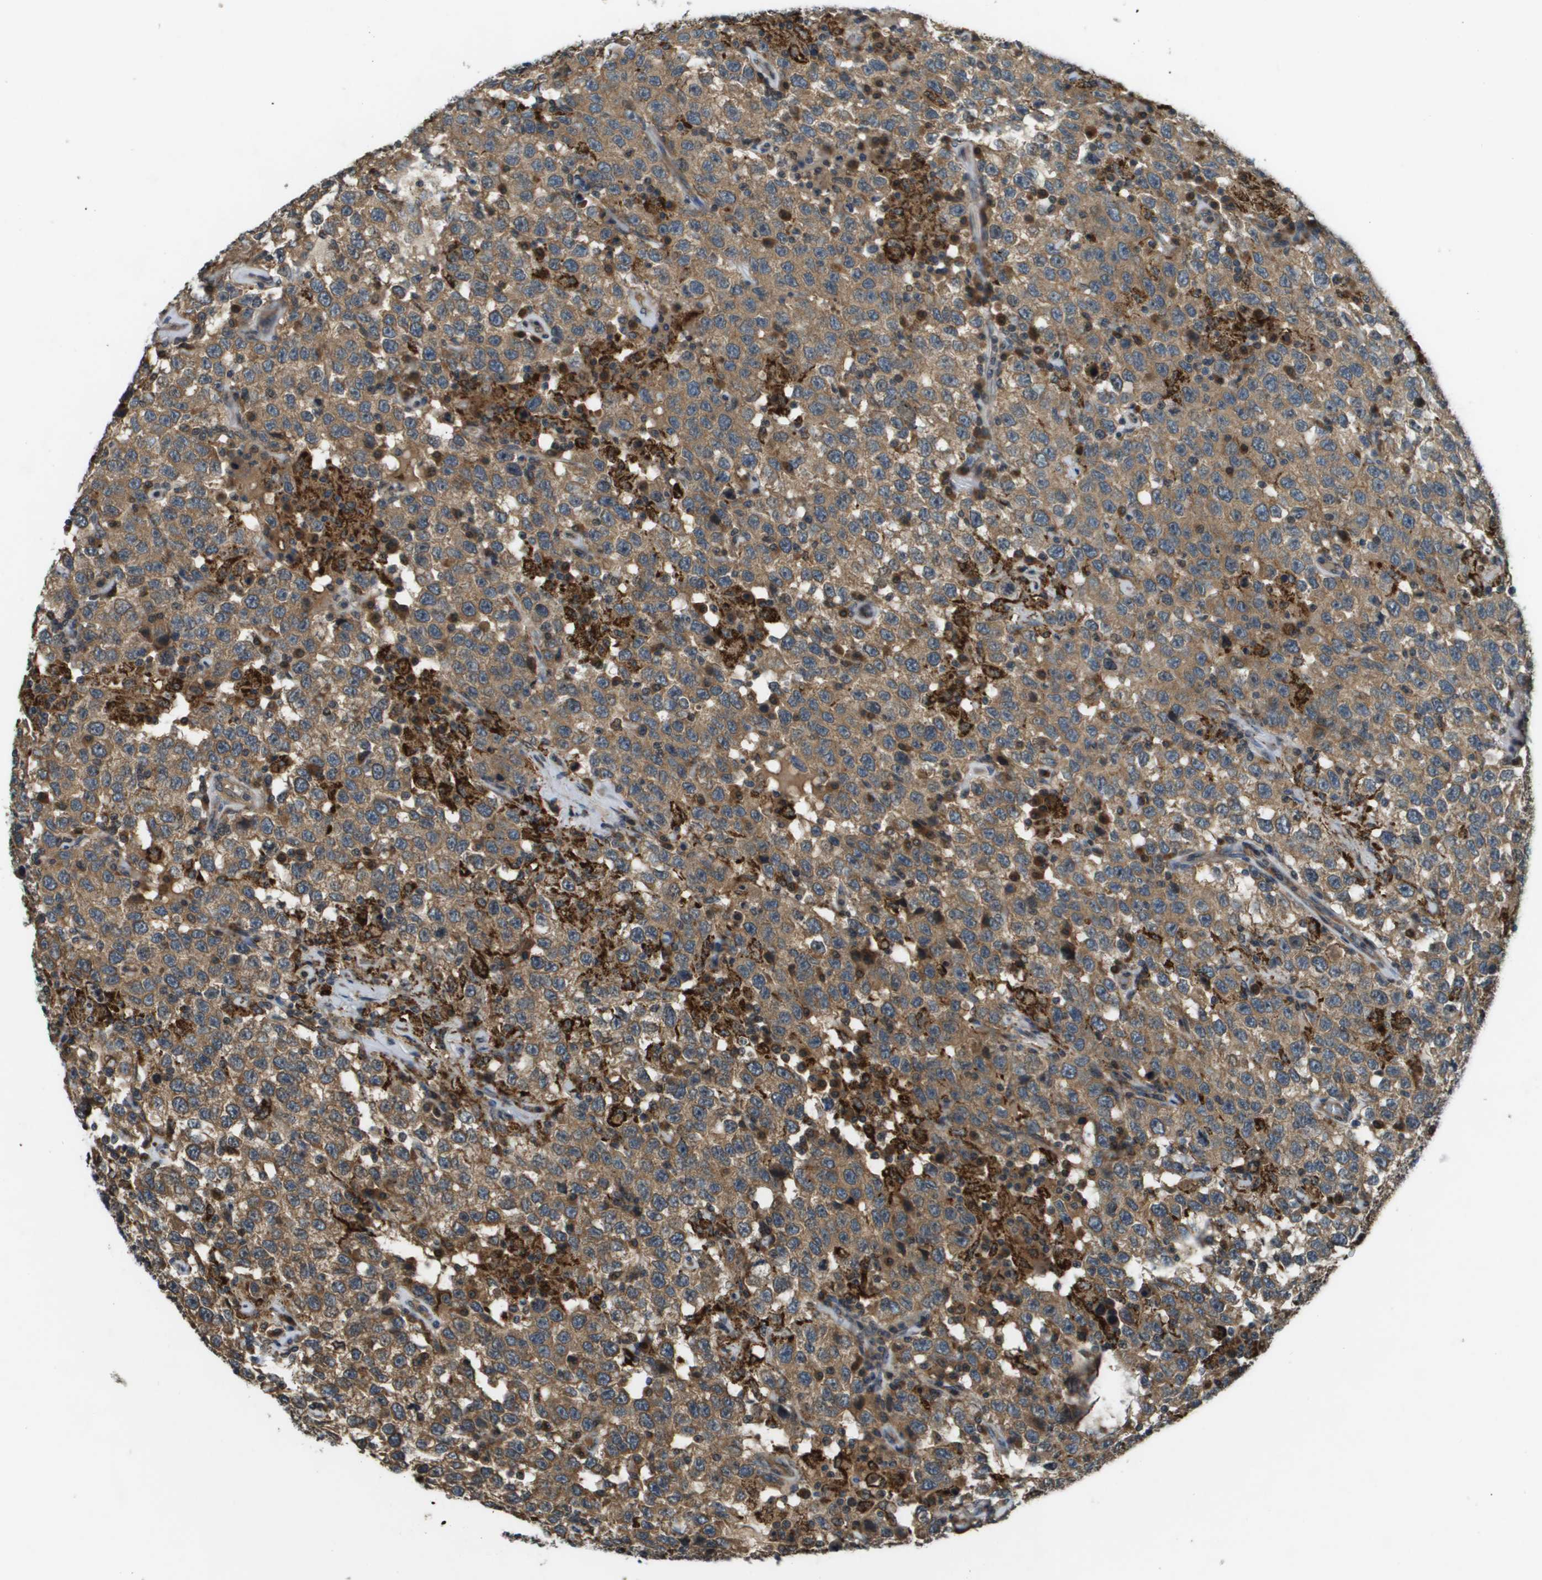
{"staining": {"intensity": "moderate", "quantity": ">75%", "location": "cytoplasmic/membranous"}, "tissue": "testis cancer", "cell_type": "Tumor cells", "image_type": "cancer", "snomed": [{"axis": "morphology", "description": "Seminoma, NOS"}, {"axis": "topography", "description": "Testis"}], "caption": "Human seminoma (testis) stained with a brown dye reveals moderate cytoplasmic/membranous positive expression in about >75% of tumor cells.", "gene": "CDKN2C", "patient": {"sex": "male", "age": 41}}